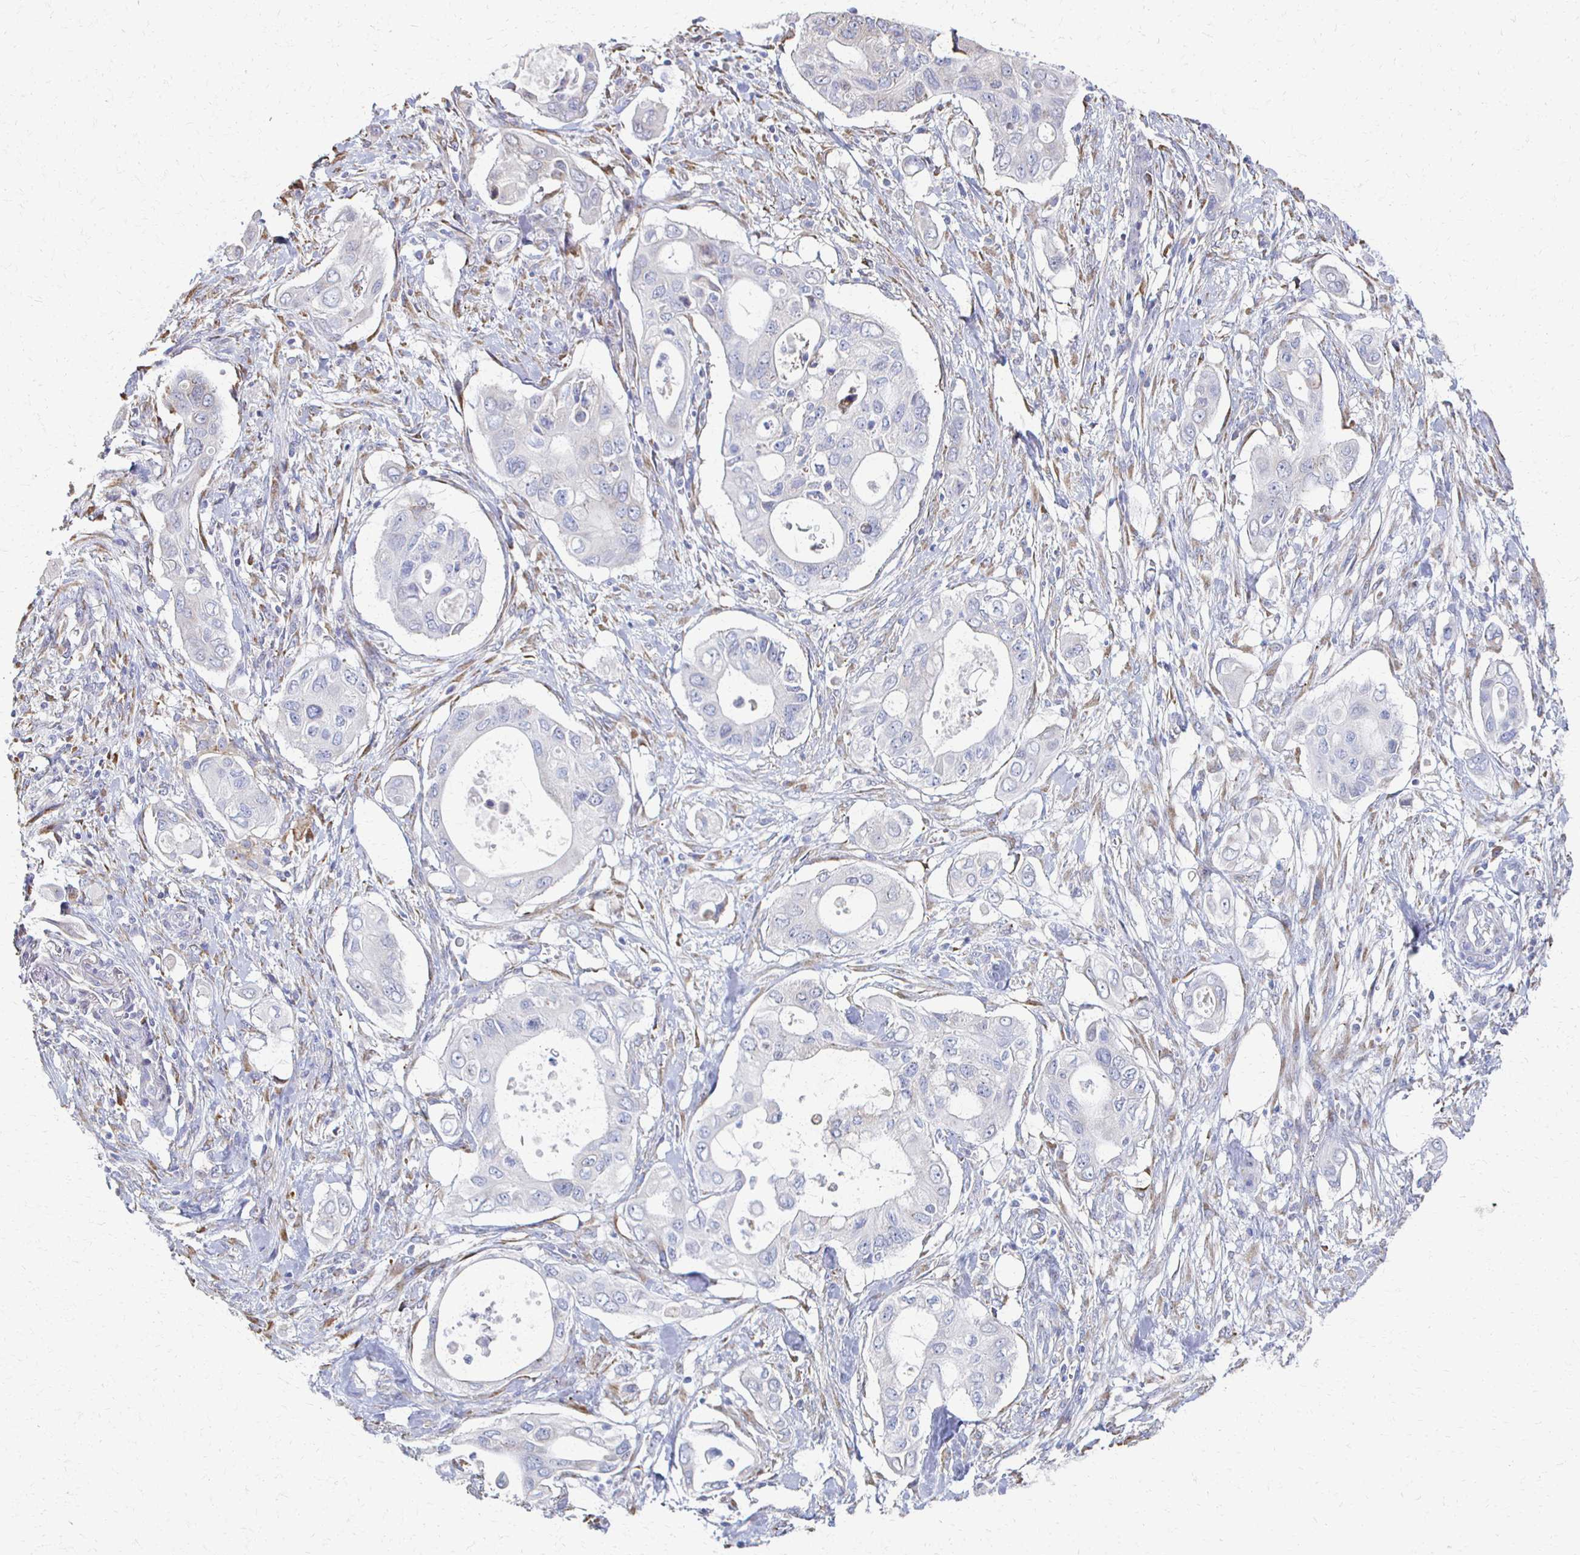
{"staining": {"intensity": "negative", "quantity": "none", "location": "none"}, "tissue": "pancreatic cancer", "cell_type": "Tumor cells", "image_type": "cancer", "snomed": [{"axis": "morphology", "description": "Adenocarcinoma, NOS"}, {"axis": "topography", "description": "Pancreas"}], "caption": "This is a photomicrograph of immunohistochemistry staining of adenocarcinoma (pancreatic), which shows no staining in tumor cells.", "gene": "ATP1A3", "patient": {"sex": "female", "age": 63}}